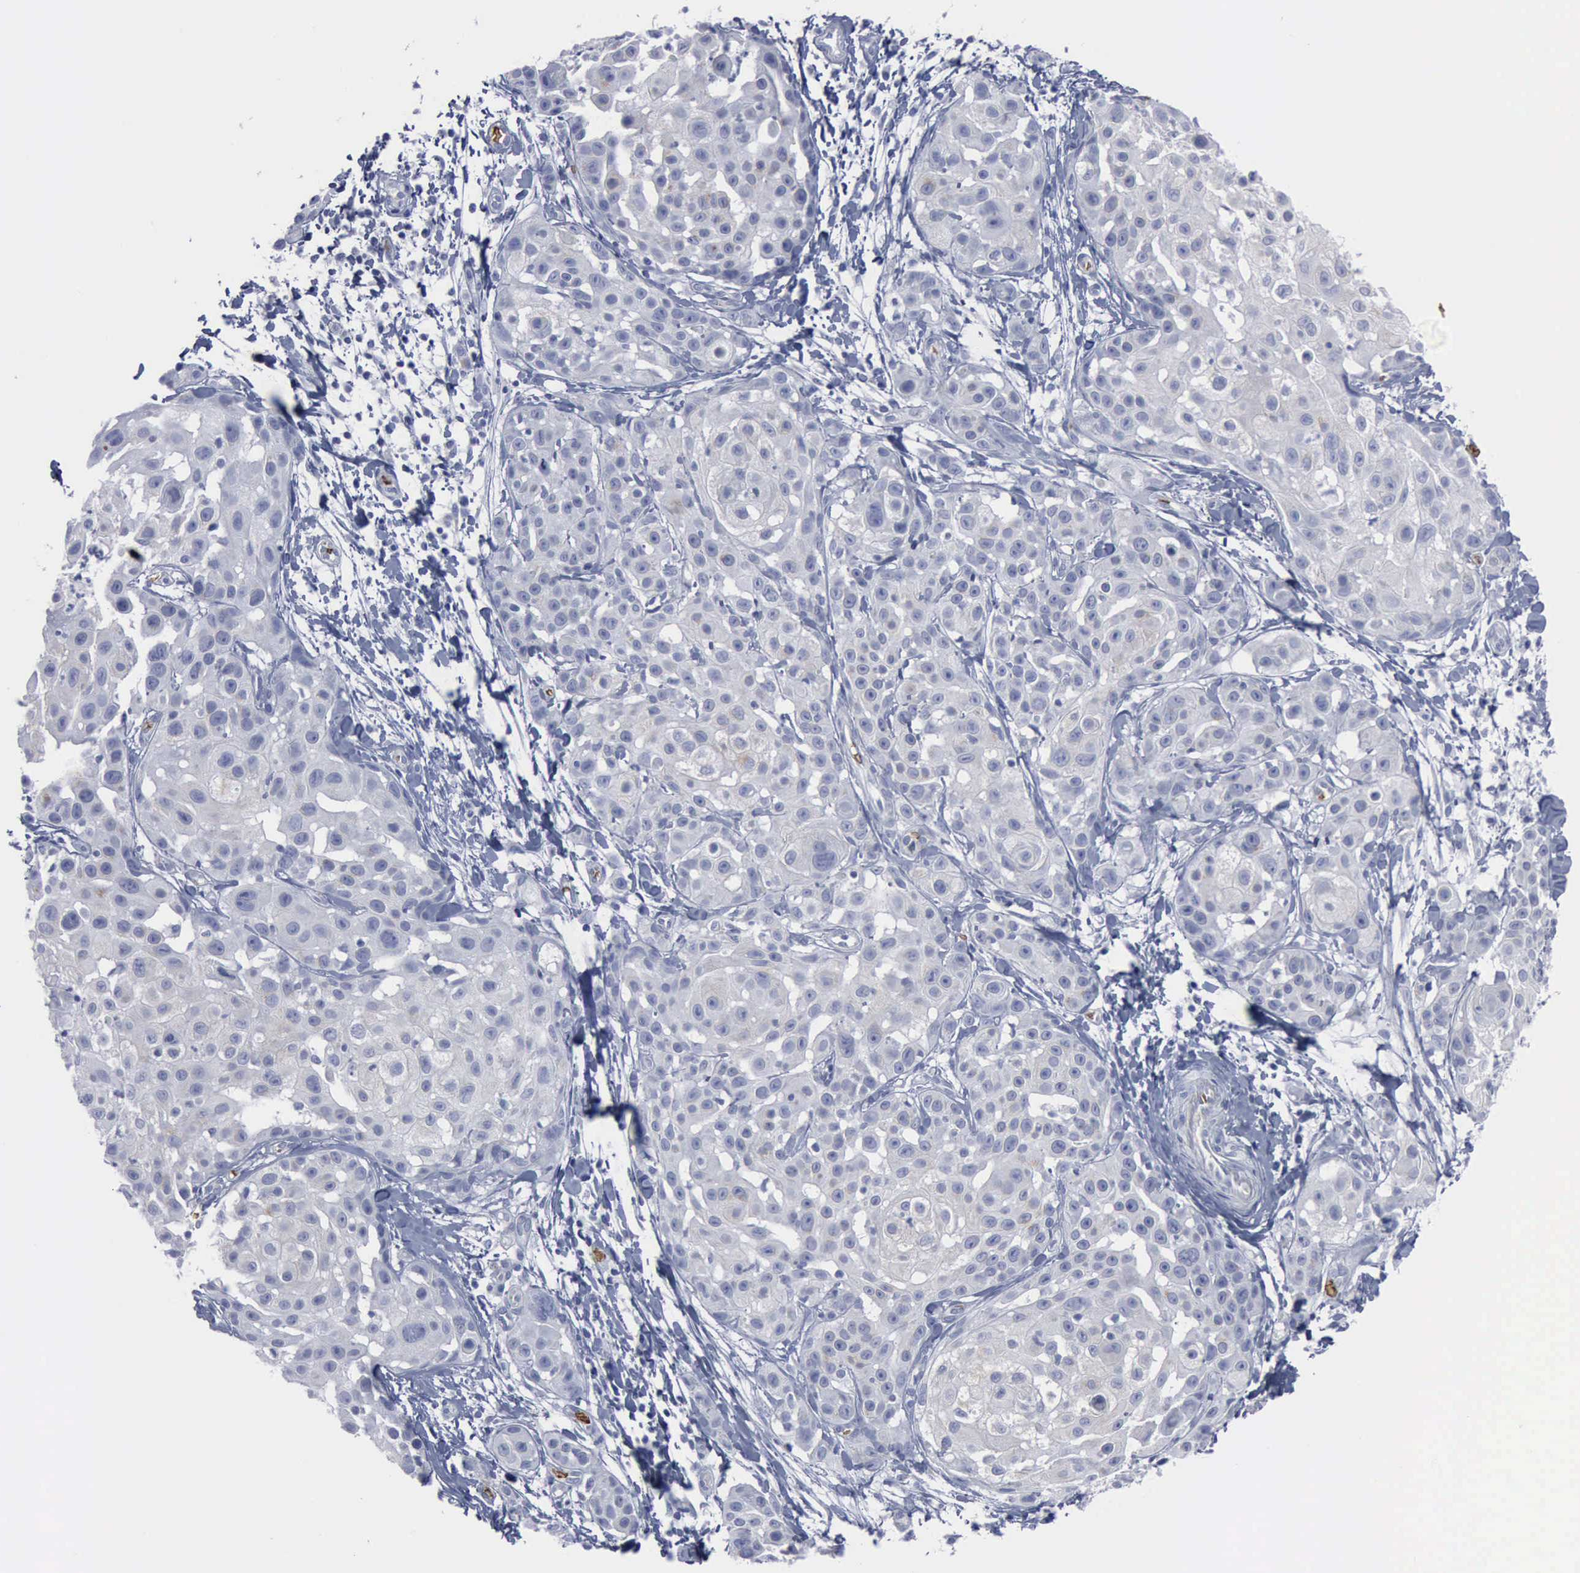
{"staining": {"intensity": "negative", "quantity": "none", "location": "none"}, "tissue": "skin cancer", "cell_type": "Tumor cells", "image_type": "cancer", "snomed": [{"axis": "morphology", "description": "Squamous cell carcinoma, NOS"}, {"axis": "topography", "description": "Skin"}], "caption": "There is no significant positivity in tumor cells of squamous cell carcinoma (skin). Brightfield microscopy of immunohistochemistry stained with DAB (3,3'-diaminobenzidine) (brown) and hematoxylin (blue), captured at high magnification.", "gene": "TGFB1", "patient": {"sex": "female", "age": 57}}